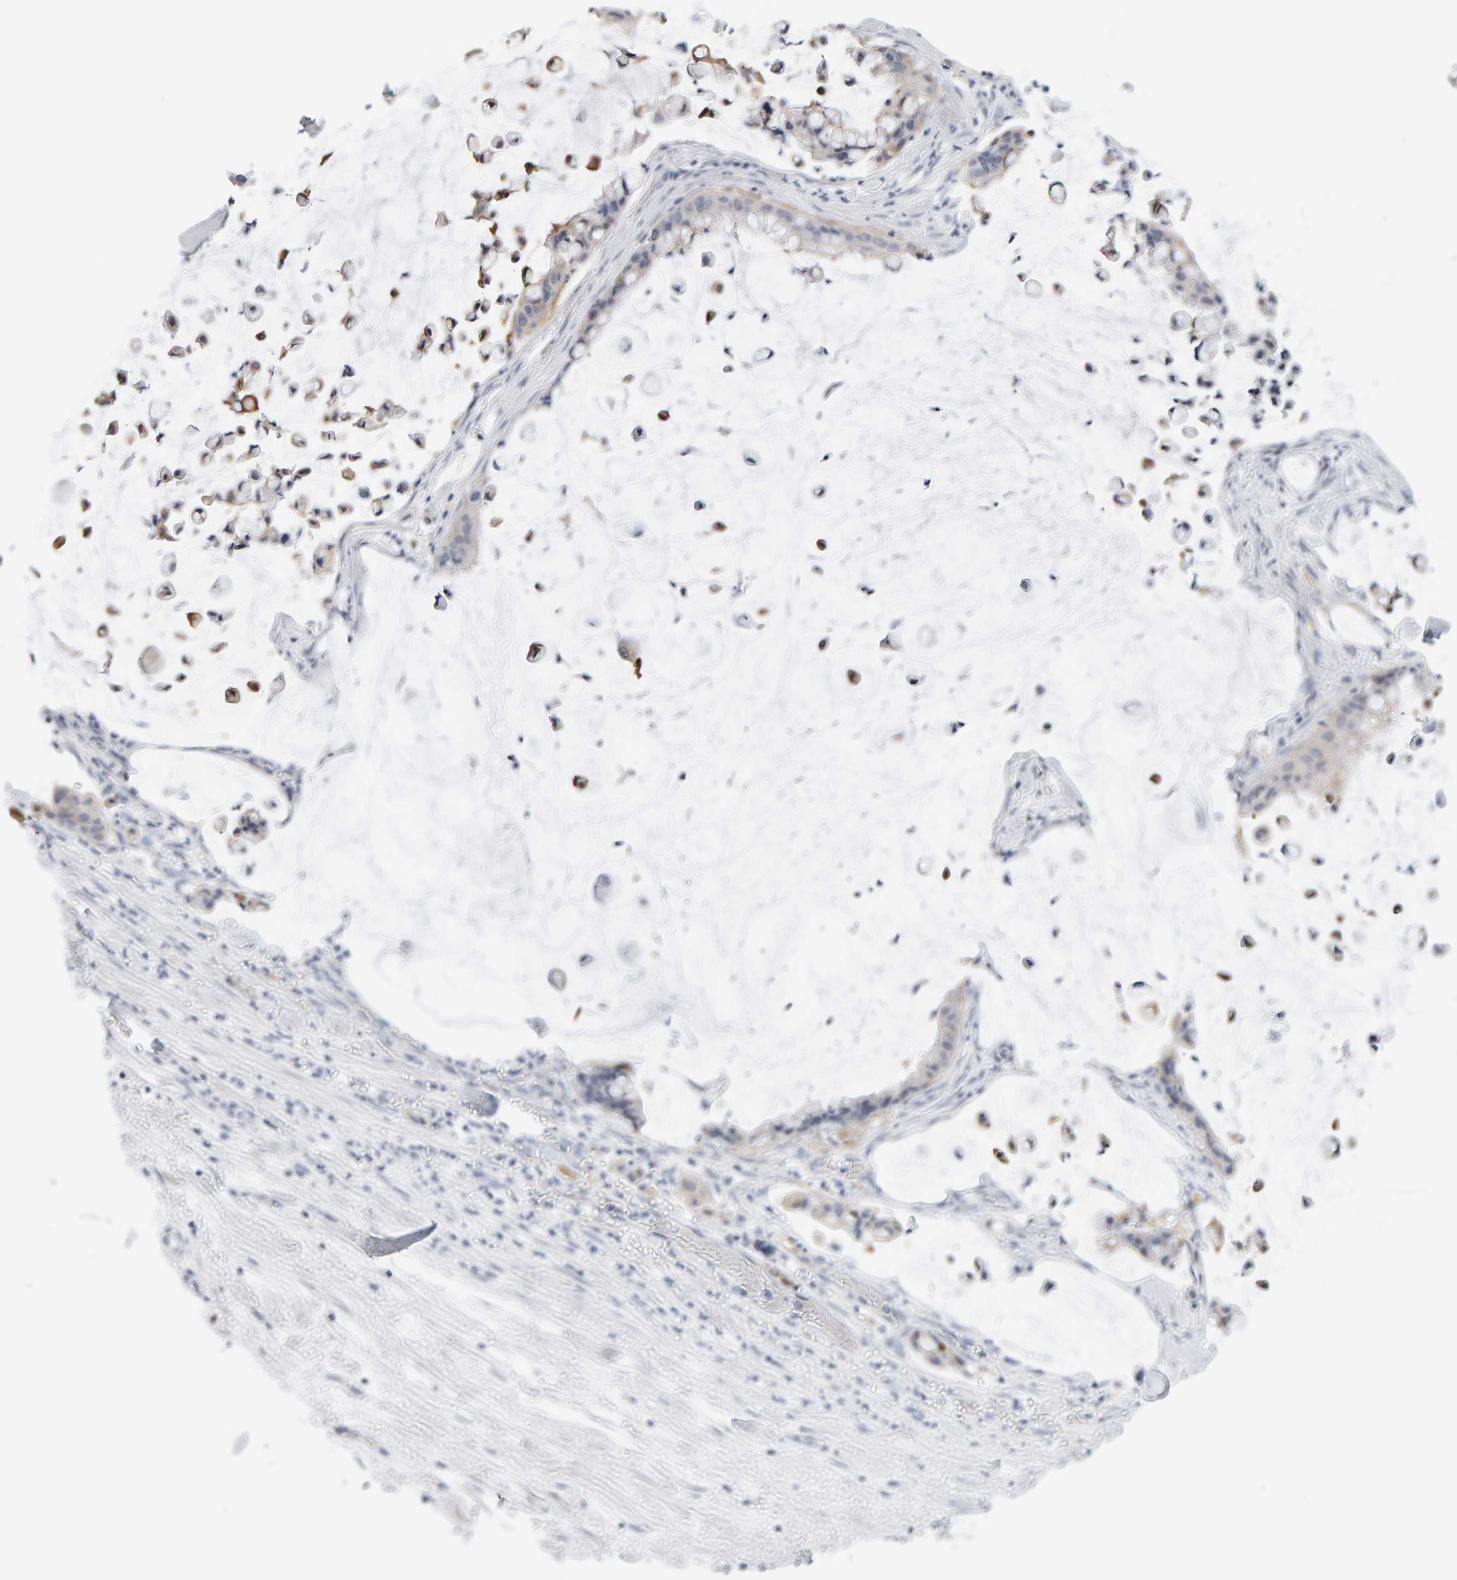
{"staining": {"intensity": "weak", "quantity": "<25%", "location": "cytoplasmic/membranous"}, "tissue": "pancreatic cancer", "cell_type": "Tumor cells", "image_type": "cancer", "snomed": [{"axis": "morphology", "description": "Adenocarcinoma, NOS"}, {"axis": "topography", "description": "Pancreas"}], "caption": "Protein analysis of pancreatic cancer shows no significant expression in tumor cells.", "gene": "CTH", "patient": {"sex": "male", "age": 41}}